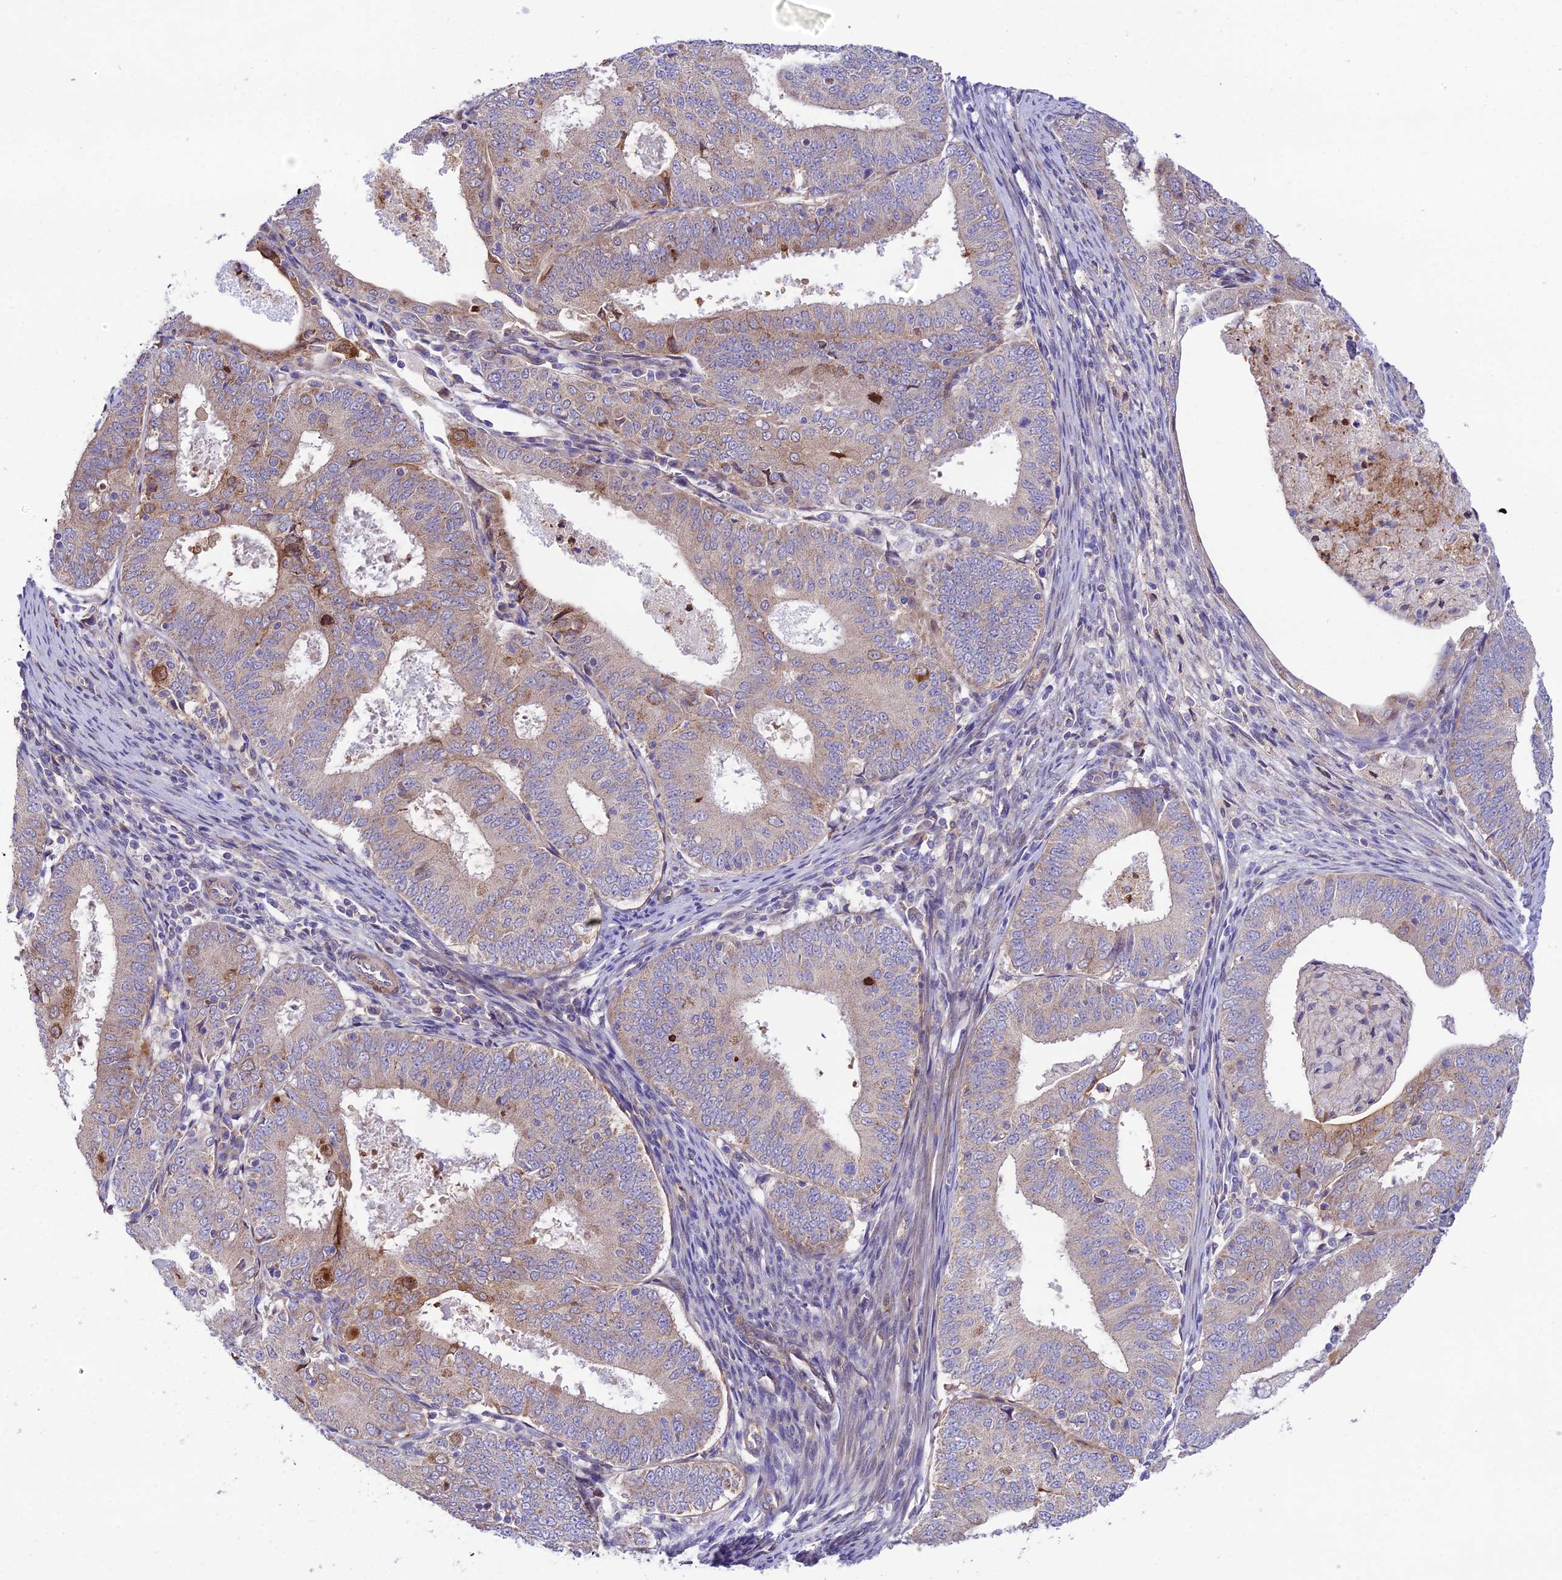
{"staining": {"intensity": "moderate", "quantity": "<25%", "location": "cytoplasmic/membranous"}, "tissue": "endometrial cancer", "cell_type": "Tumor cells", "image_type": "cancer", "snomed": [{"axis": "morphology", "description": "Adenocarcinoma, NOS"}, {"axis": "topography", "description": "Endometrium"}], "caption": "This photomicrograph reveals immunohistochemistry (IHC) staining of adenocarcinoma (endometrial), with low moderate cytoplasmic/membranous positivity in approximately <25% of tumor cells.", "gene": "TRIM43B", "patient": {"sex": "female", "age": 57}}